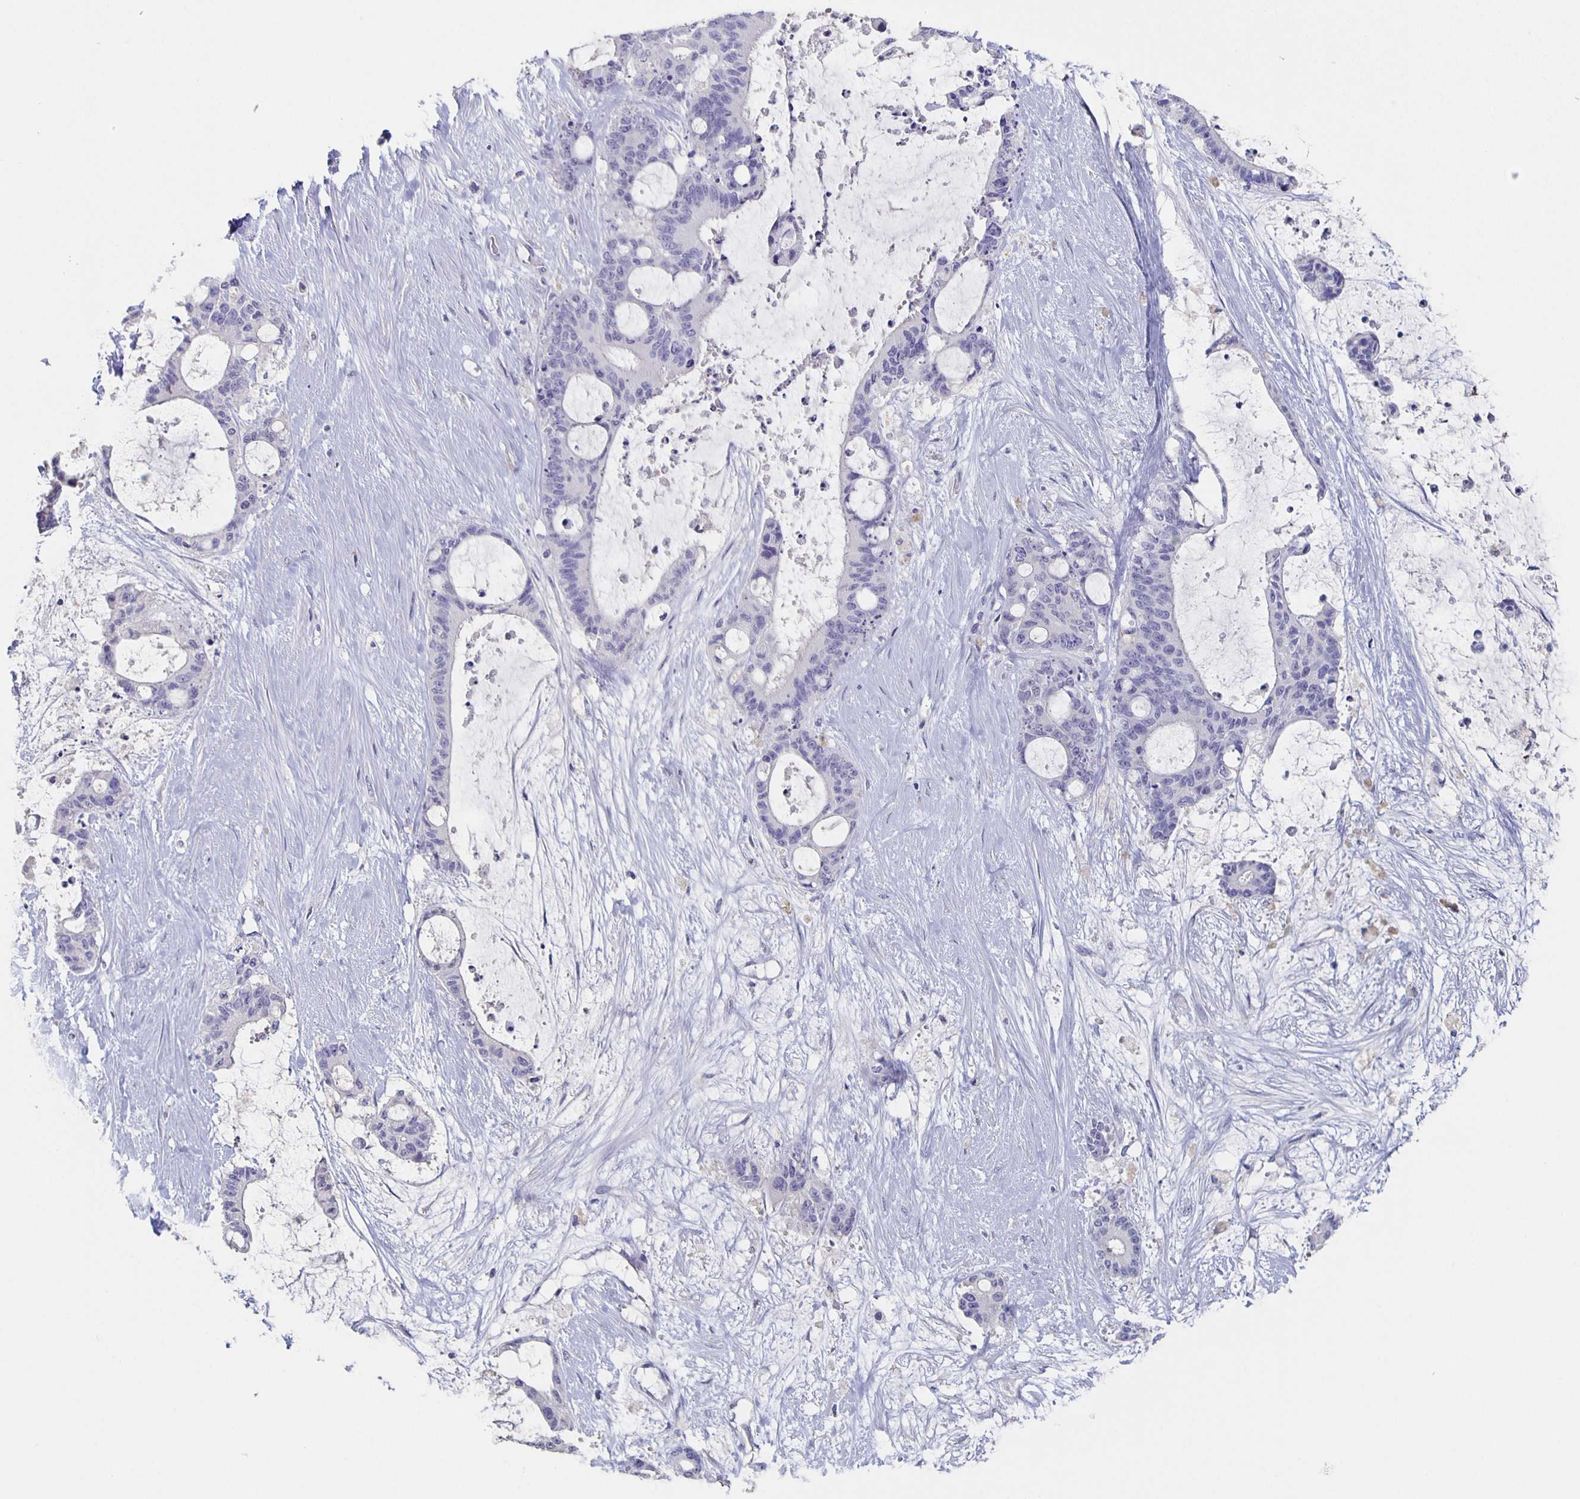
{"staining": {"intensity": "negative", "quantity": "none", "location": "none"}, "tissue": "liver cancer", "cell_type": "Tumor cells", "image_type": "cancer", "snomed": [{"axis": "morphology", "description": "Normal tissue, NOS"}, {"axis": "morphology", "description": "Cholangiocarcinoma"}, {"axis": "topography", "description": "Liver"}, {"axis": "topography", "description": "Peripheral nerve tissue"}], "caption": "Immunohistochemistry histopathology image of human liver cholangiocarcinoma stained for a protein (brown), which shows no expression in tumor cells.", "gene": "CACNA2D2", "patient": {"sex": "female", "age": 73}}